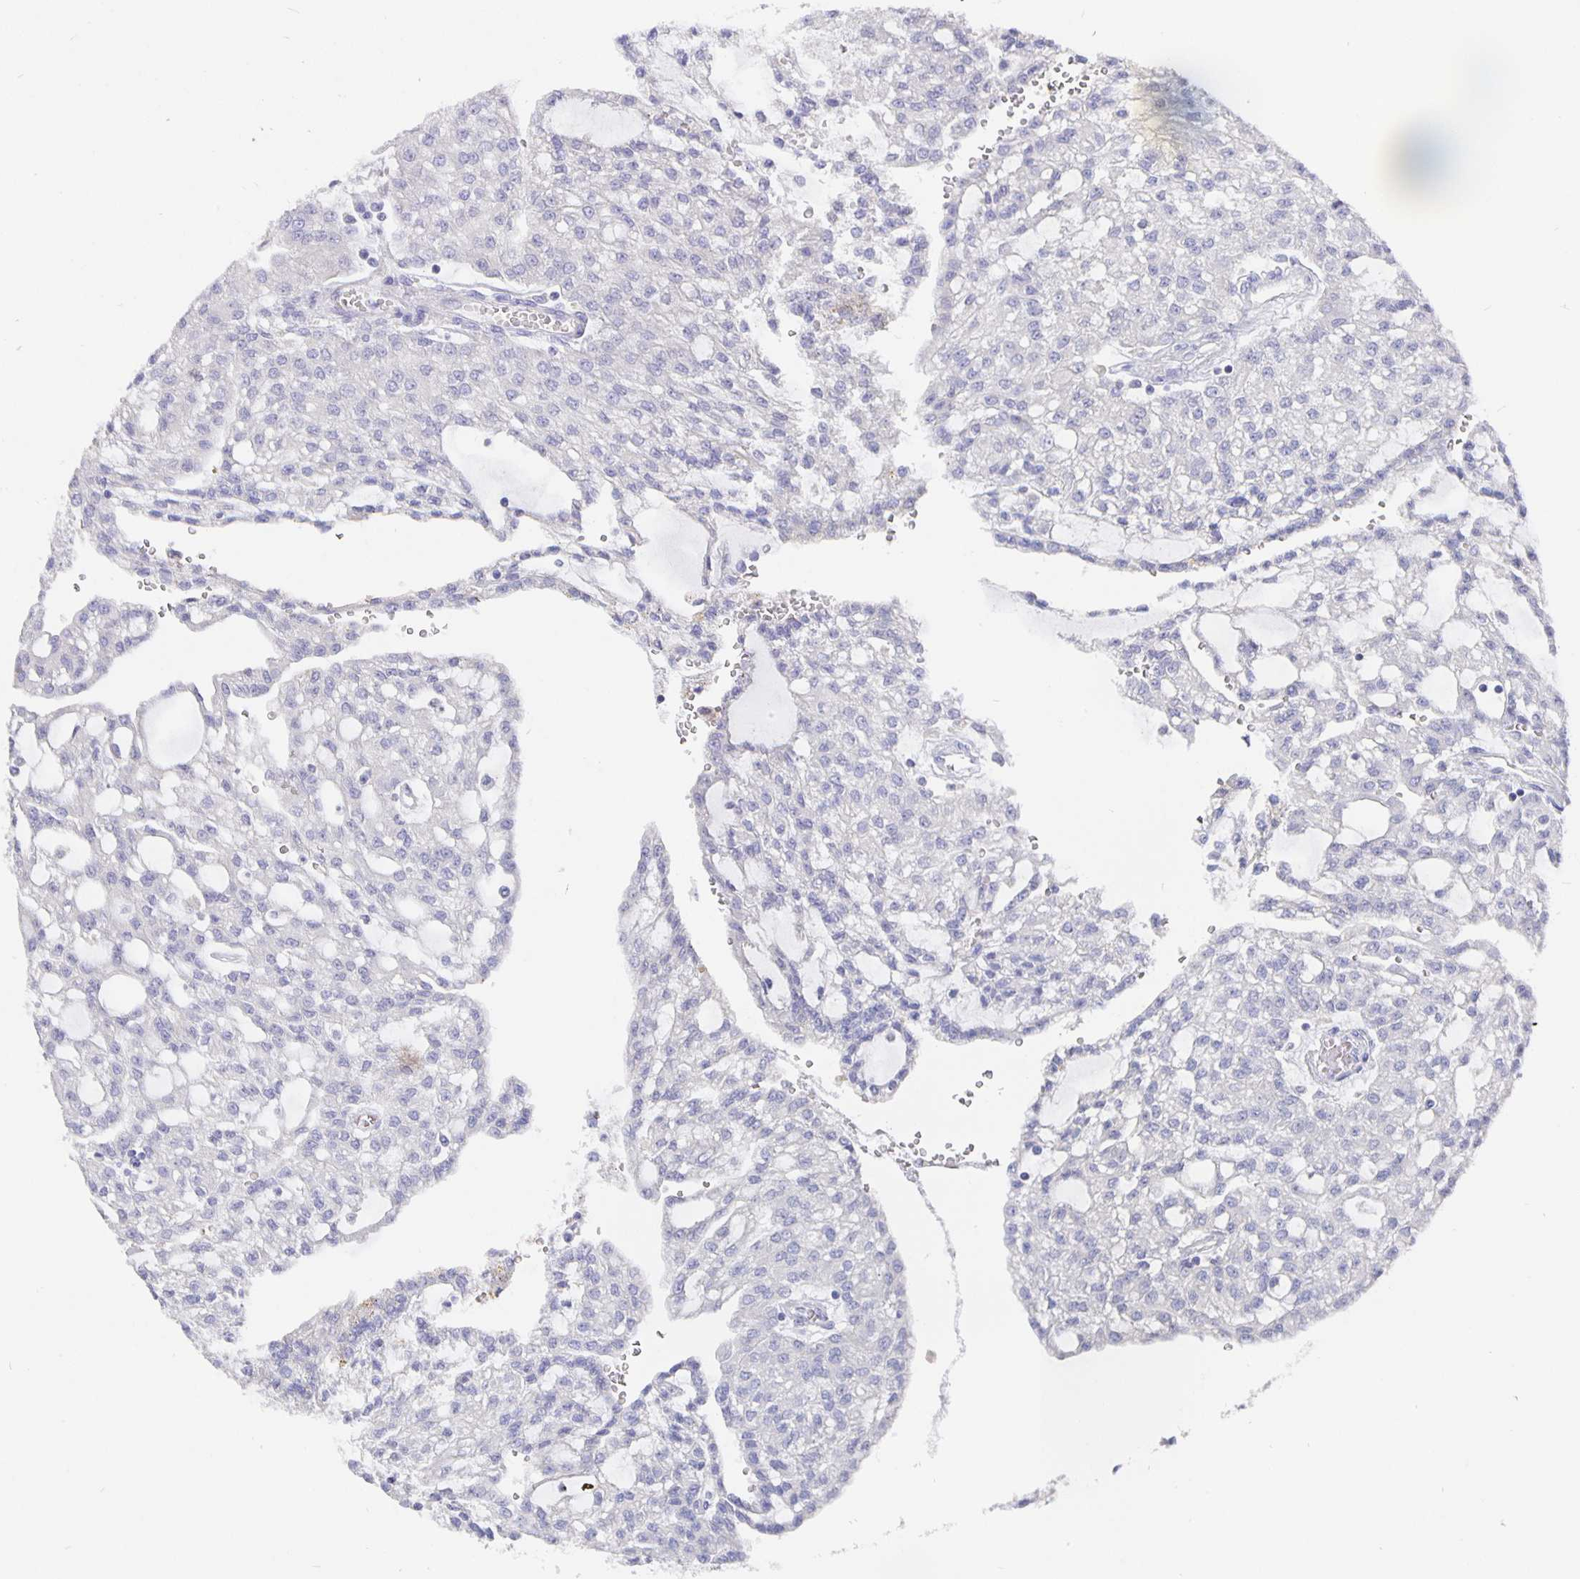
{"staining": {"intensity": "negative", "quantity": "none", "location": "none"}, "tissue": "renal cancer", "cell_type": "Tumor cells", "image_type": "cancer", "snomed": [{"axis": "morphology", "description": "Adenocarcinoma, NOS"}, {"axis": "topography", "description": "Kidney"}], "caption": "IHC of renal cancer demonstrates no staining in tumor cells.", "gene": "CFAP74", "patient": {"sex": "male", "age": 63}}